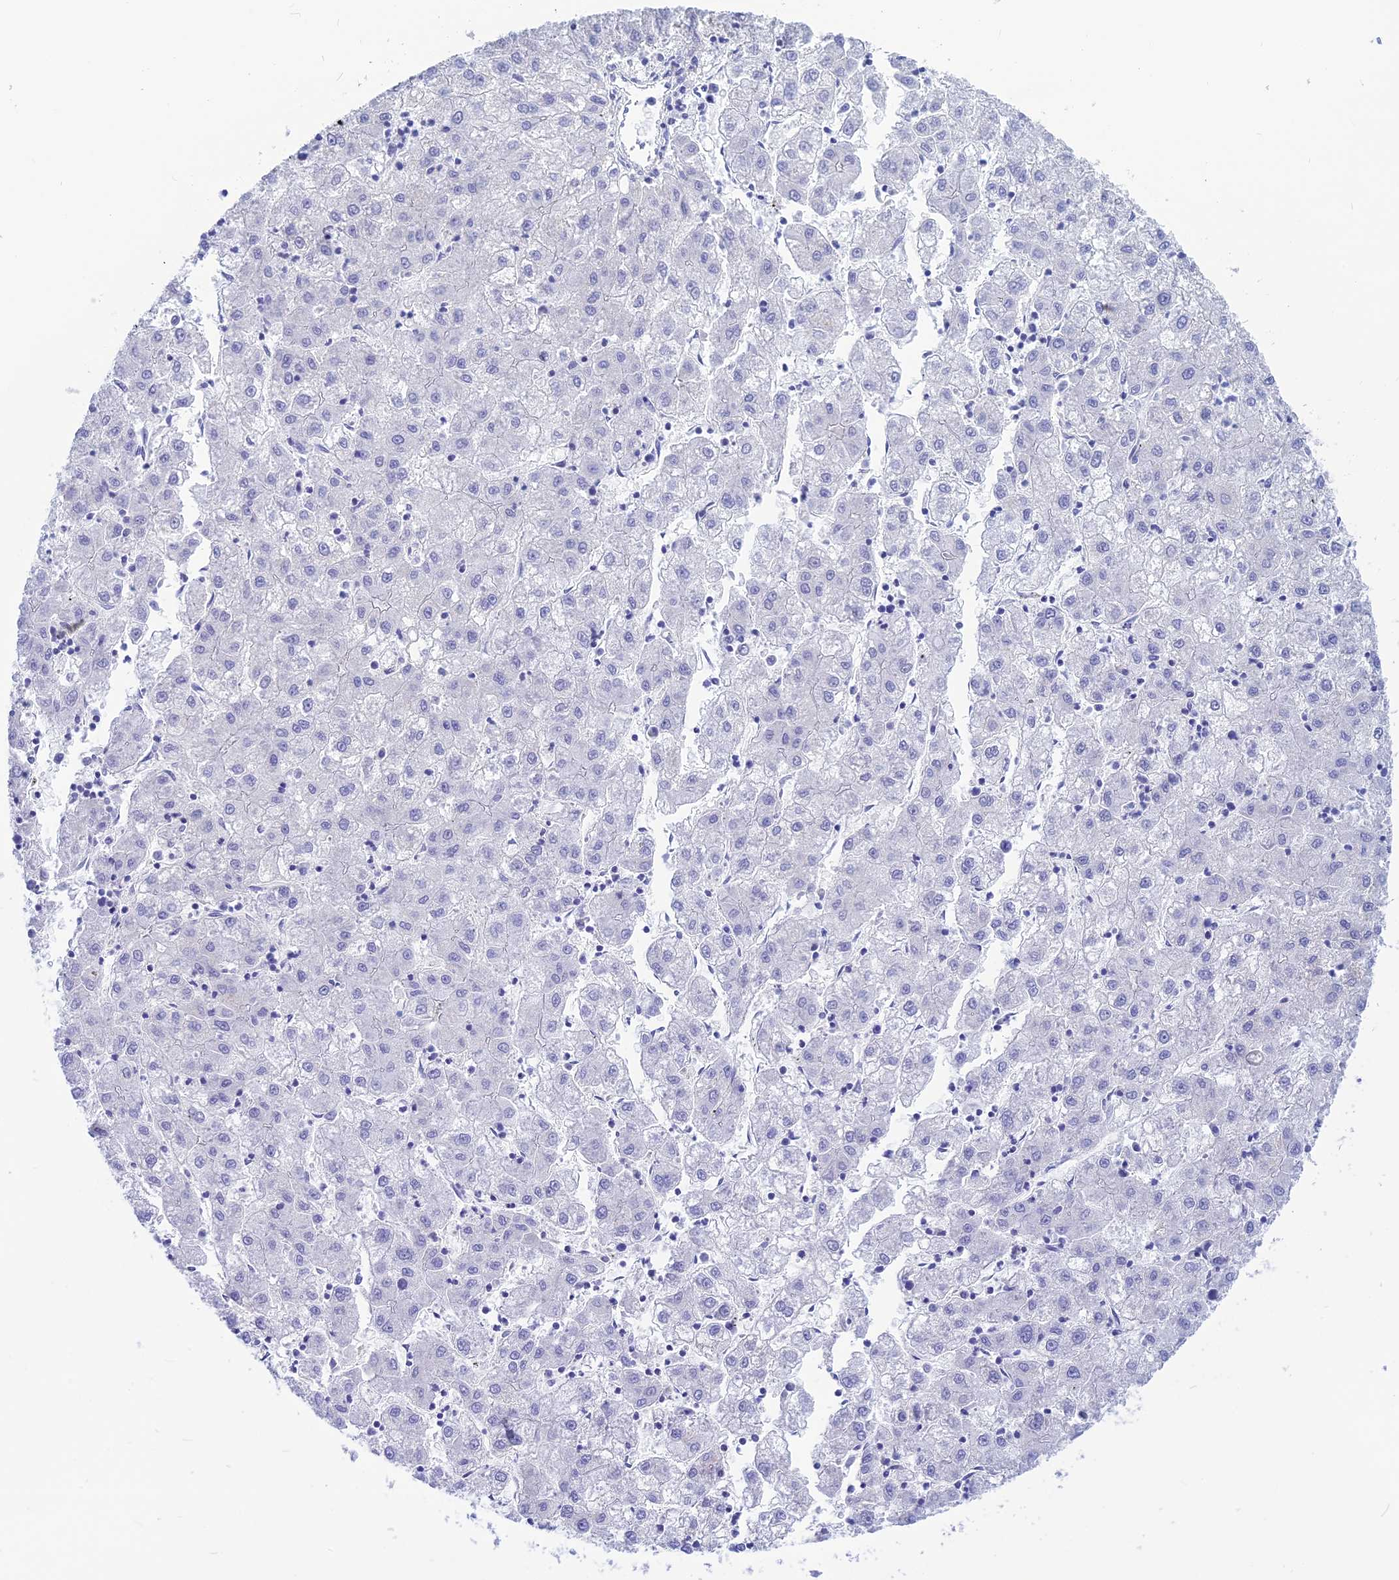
{"staining": {"intensity": "negative", "quantity": "none", "location": "none"}, "tissue": "liver cancer", "cell_type": "Tumor cells", "image_type": "cancer", "snomed": [{"axis": "morphology", "description": "Carcinoma, Hepatocellular, NOS"}, {"axis": "topography", "description": "Liver"}], "caption": "Tumor cells are negative for protein expression in human liver hepatocellular carcinoma. (DAB (3,3'-diaminobenzidine) immunohistochemistry (IHC), high magnification).", "gene": "LZTFL1", "patient": {"sex": "male", "age": 72}}